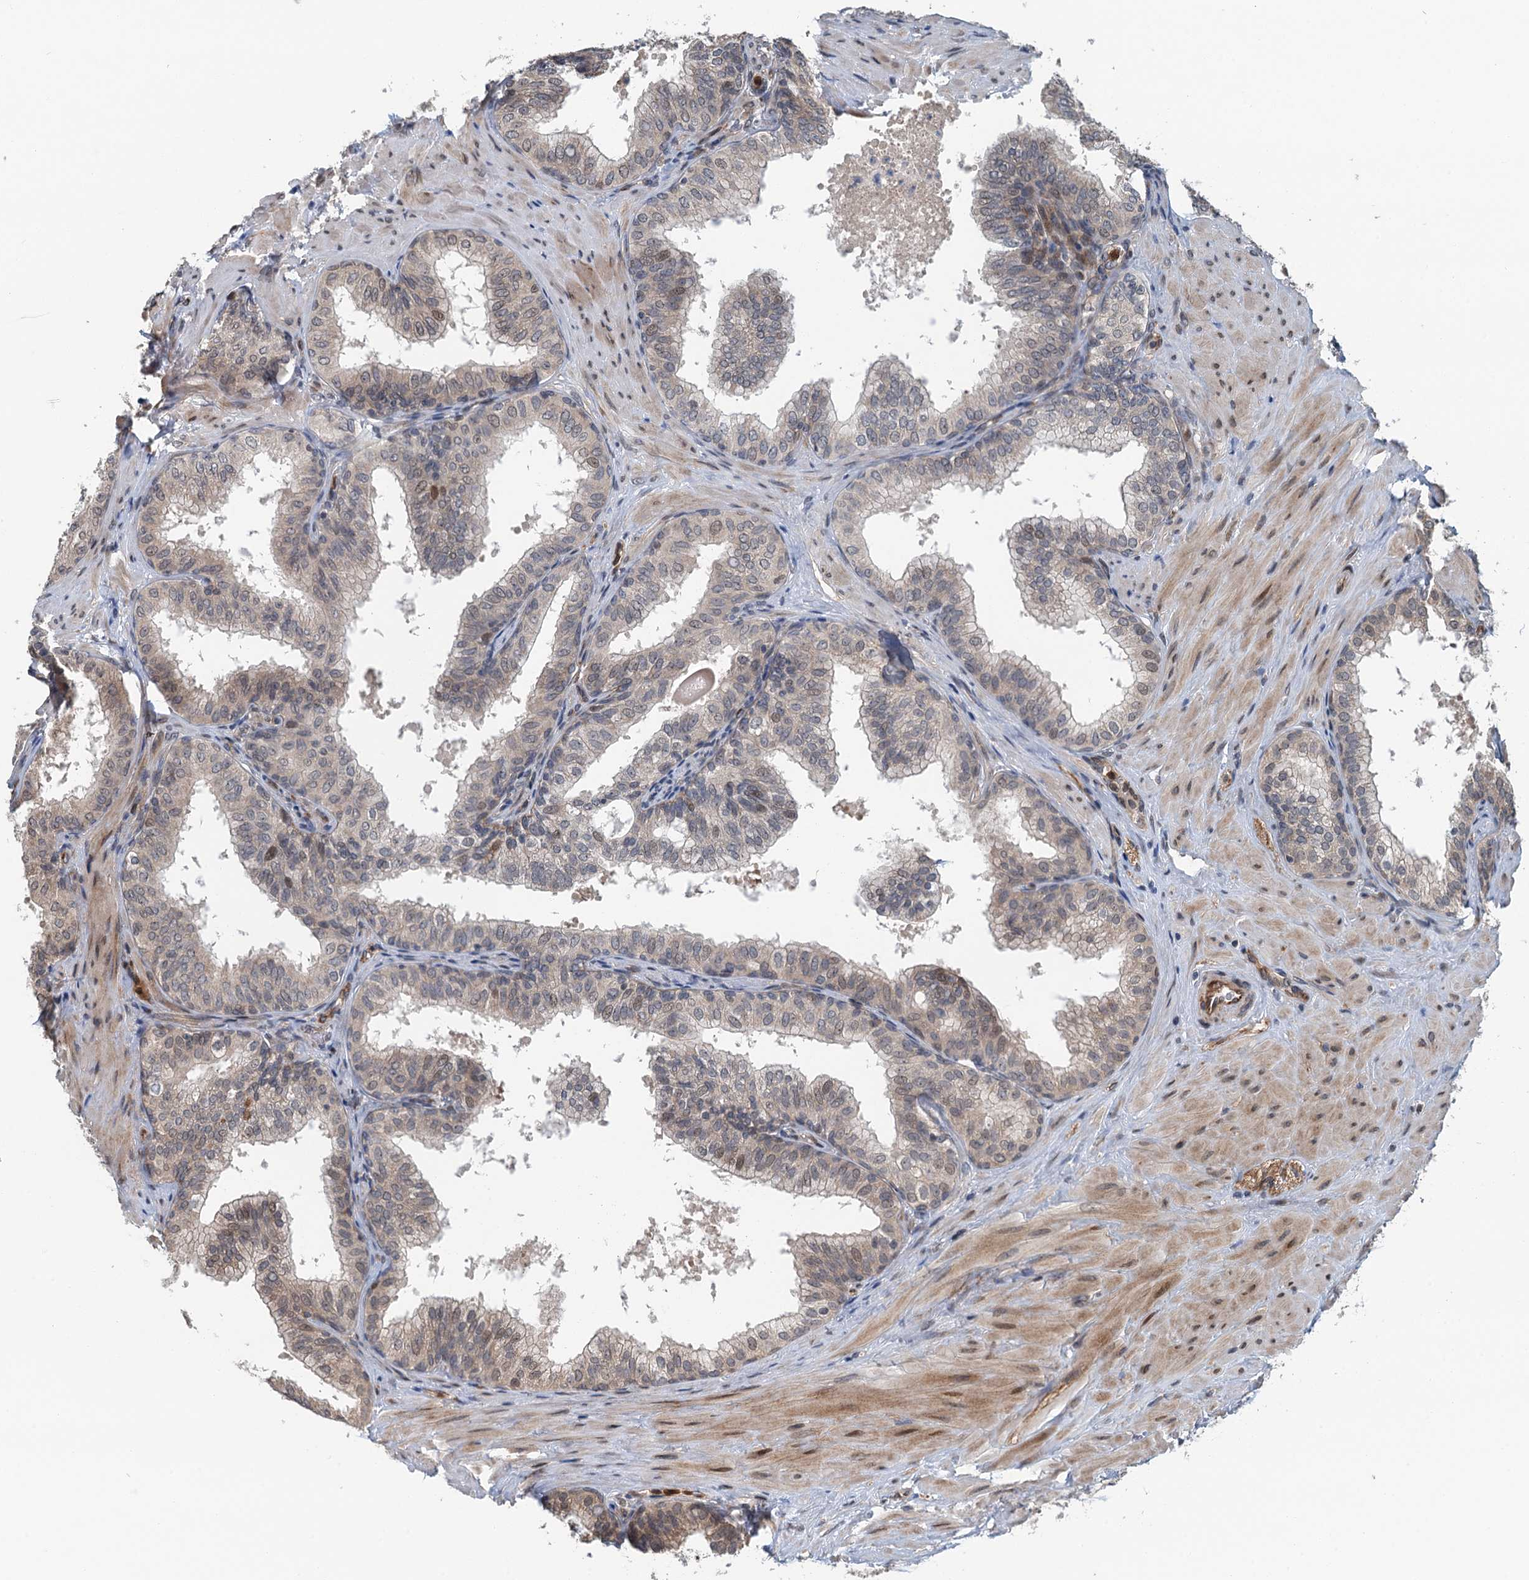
{"staining": {"intensity": "weak", "quantity": "<25%", "location": "cytoplasmic/membranous,nuclear"}, "tissue": "prostate", "cell_type": "Glandular cells", "image_type": "normal", "snomed": [{"axis": "morphology", "description": "Normal tissue, NOS"}, {"axis": "topography", "description": "Prostate"}], "caption": "Prostate stained for a protein using immunohistochemistry reveals no staining glandular cells.", "gene": "WHAMM", "patient": {"sex": "male", "age": 60}}